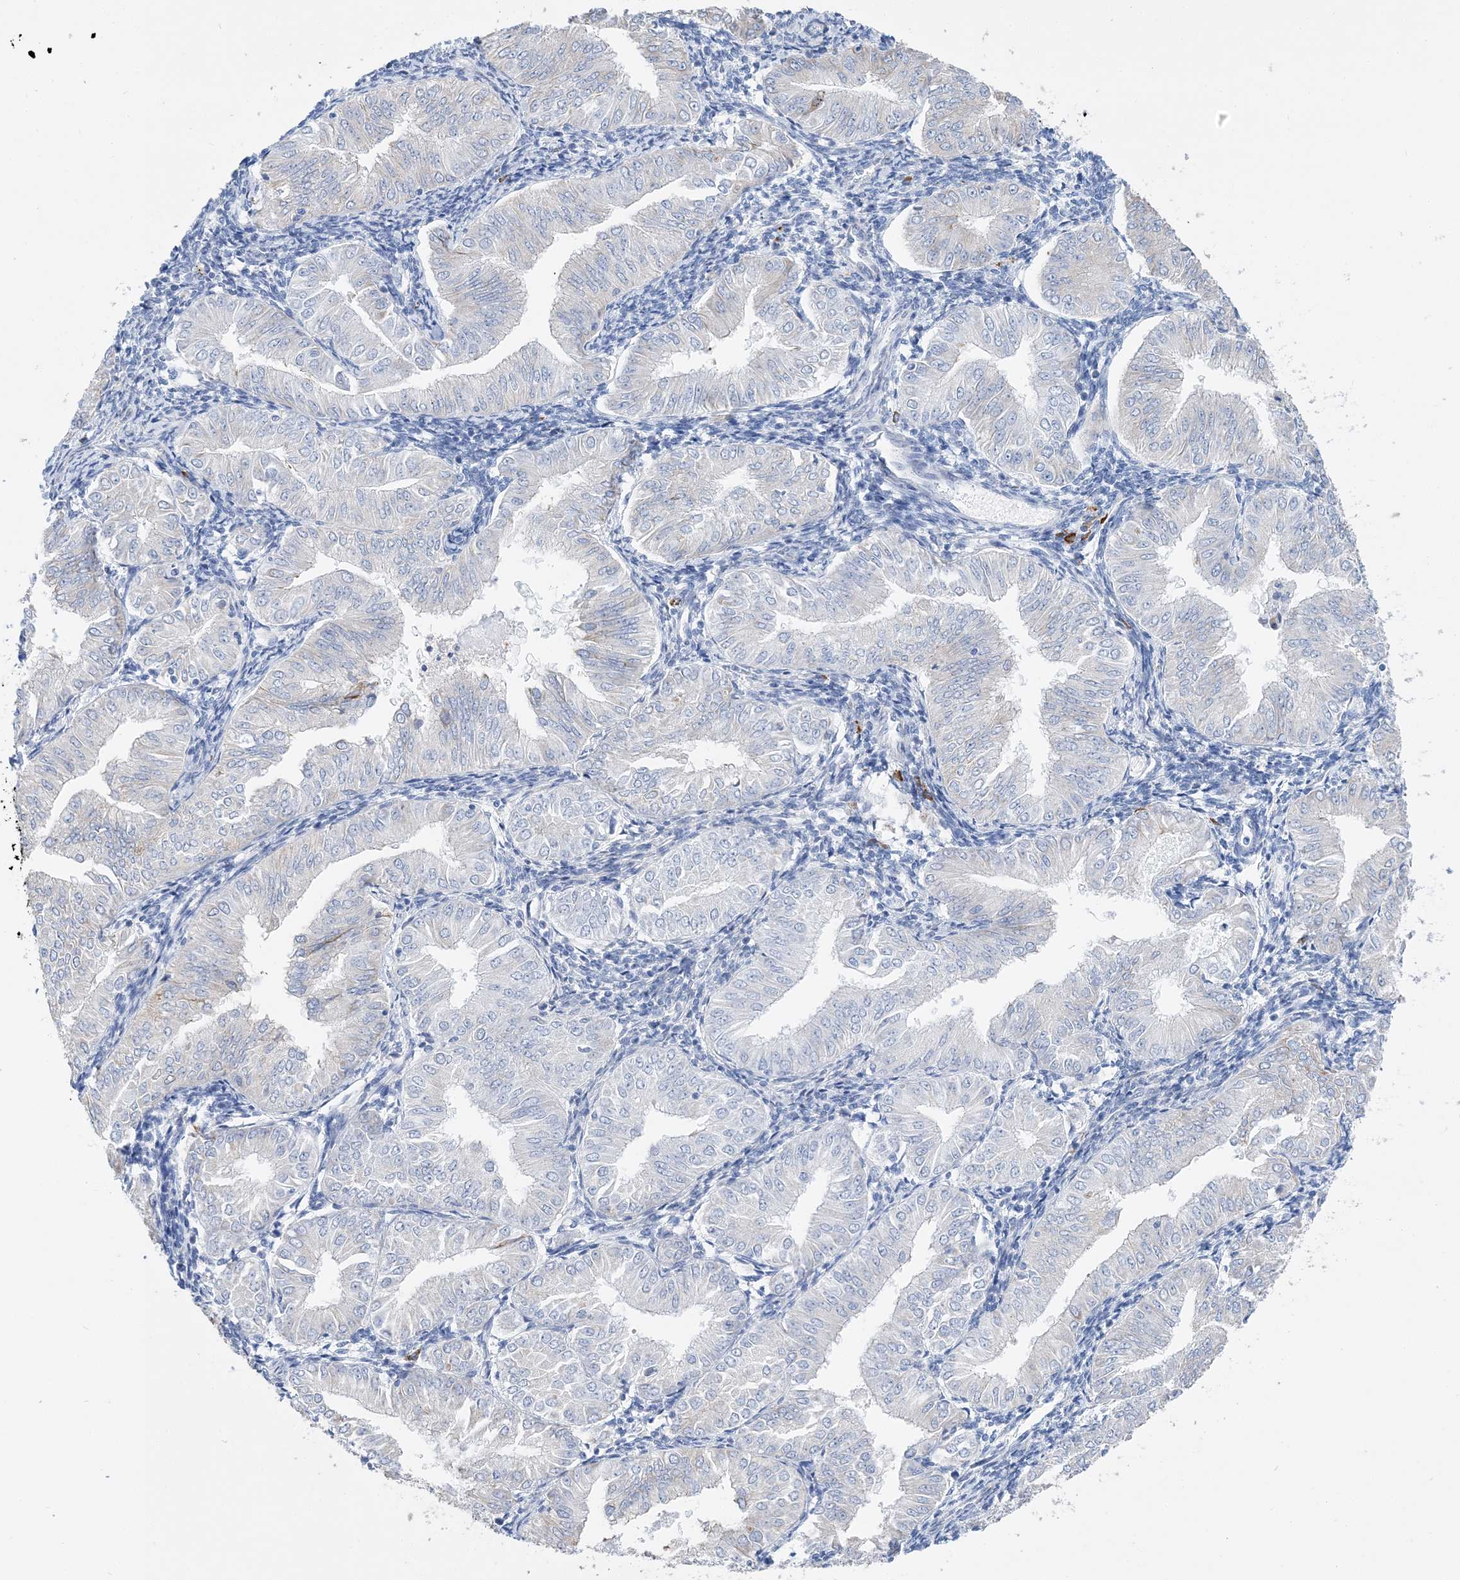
{"staining": {"intensity": "negative", "quantity": "none", "location": "none"}, "tissue": "endometrial cancer", "cell_type": "Tumor cells", "image_type": "cancer", "snomed": [{"axis": "morphology", "description": "Normal tissue, NOS"}, {"axis": "morphology", "description": "Adenocarcinoma, NOS"}, {"axis": "topography", "description": "Endometrium"}], "caption": "This is an IHC histopathology image of adenocarcinoma (endometrial). There is no staining in tumor cells.", "gene": "TSPYL6", "patient": {"sex": "female", "age": 53}}